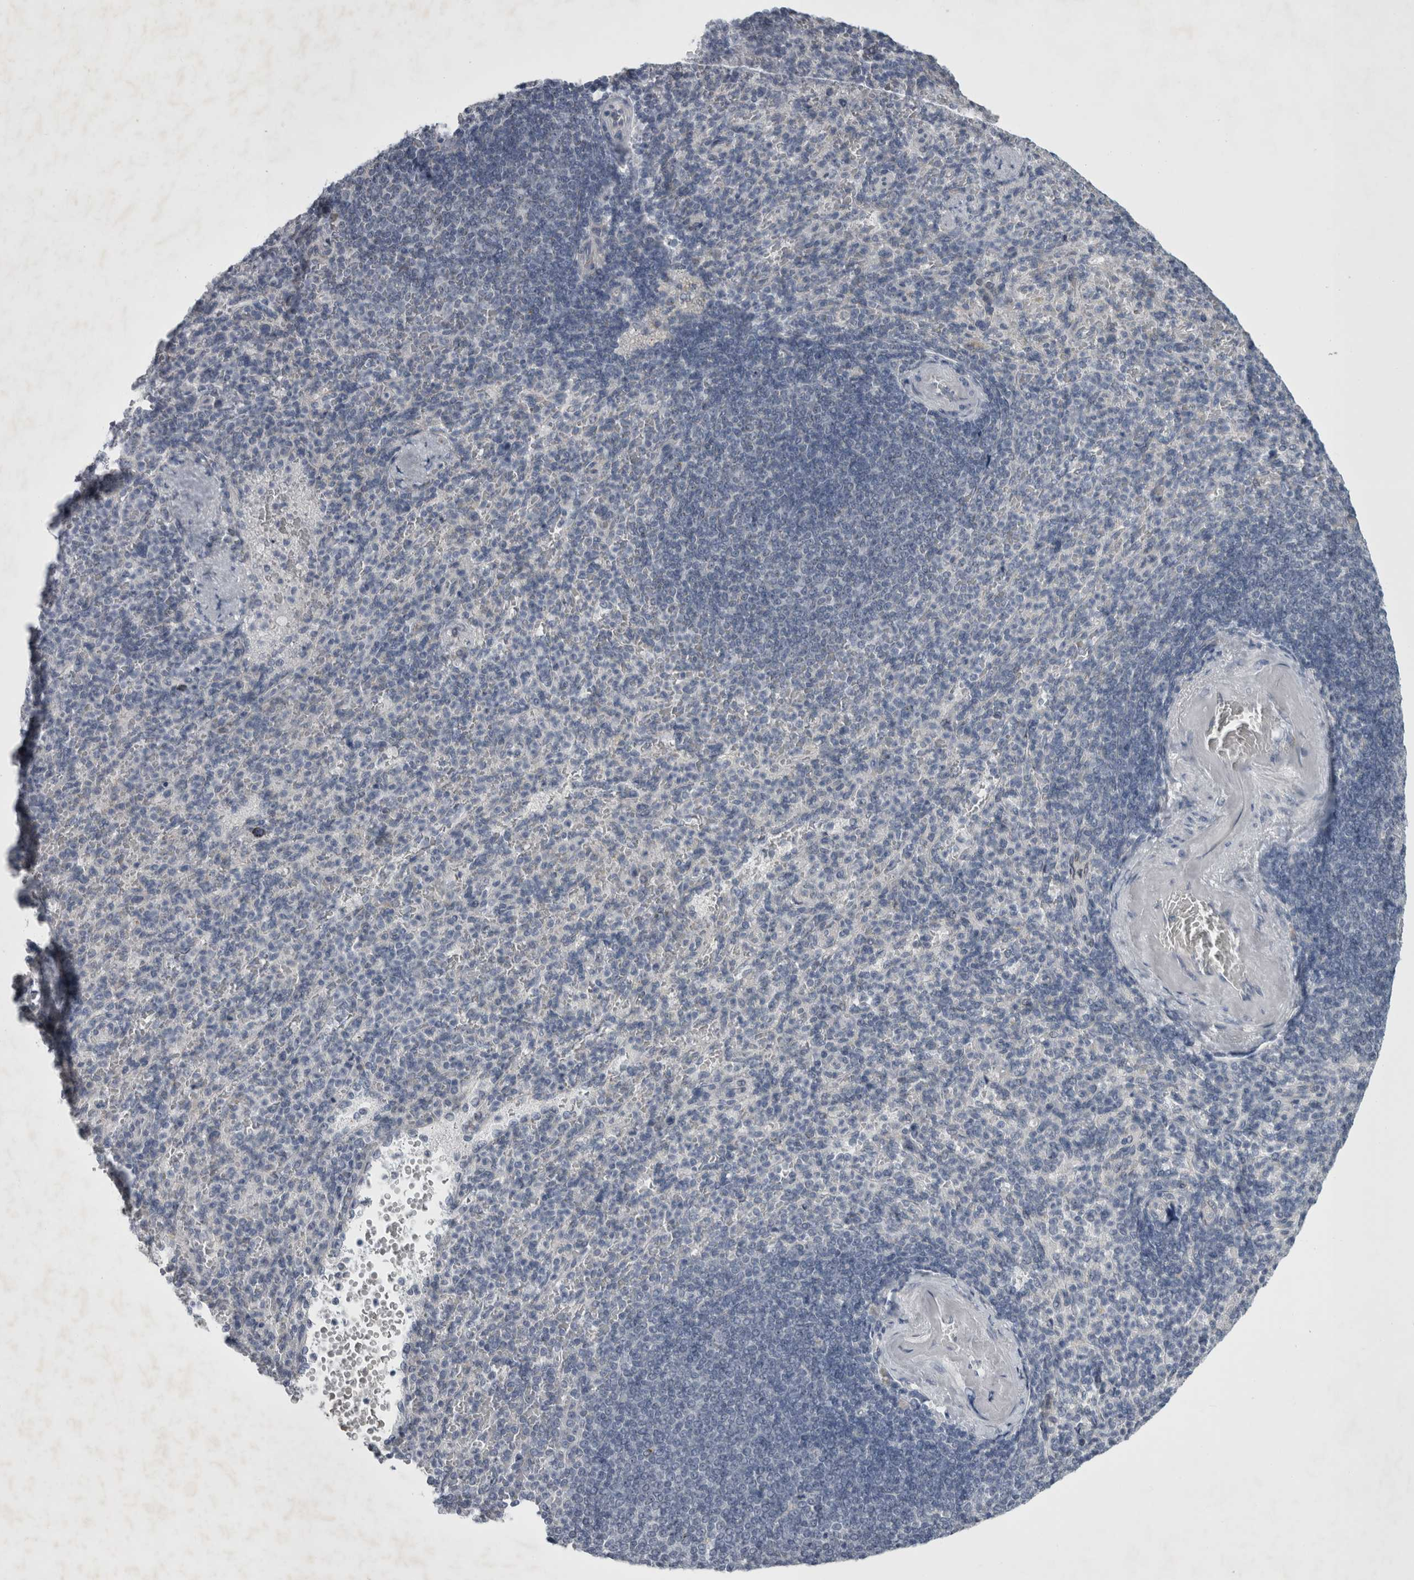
{"staining": {"intensity": "negative", "quantity": "none", "location": "none"}, "tissue": "spleen", "cell_type": "Cells in red pulp", "image_type": "normal", "snomed": [{"axis": "morphology", "description": "Normal tissue, NOS"}, {"axis": "topography", "description": "Spleen"}], "caption": "This image is of normal spleen stained with immunohistochemistry to label a protein in brown with the nuclei are counter-stained blue. There is no expression in cells in red pulp. (DAB (3,3'-diaminobenzidine) immunohistochemistry (IHC), high magnification).", "gene": "FXYD7", "patient": {"sex": "female", "age": 74}}